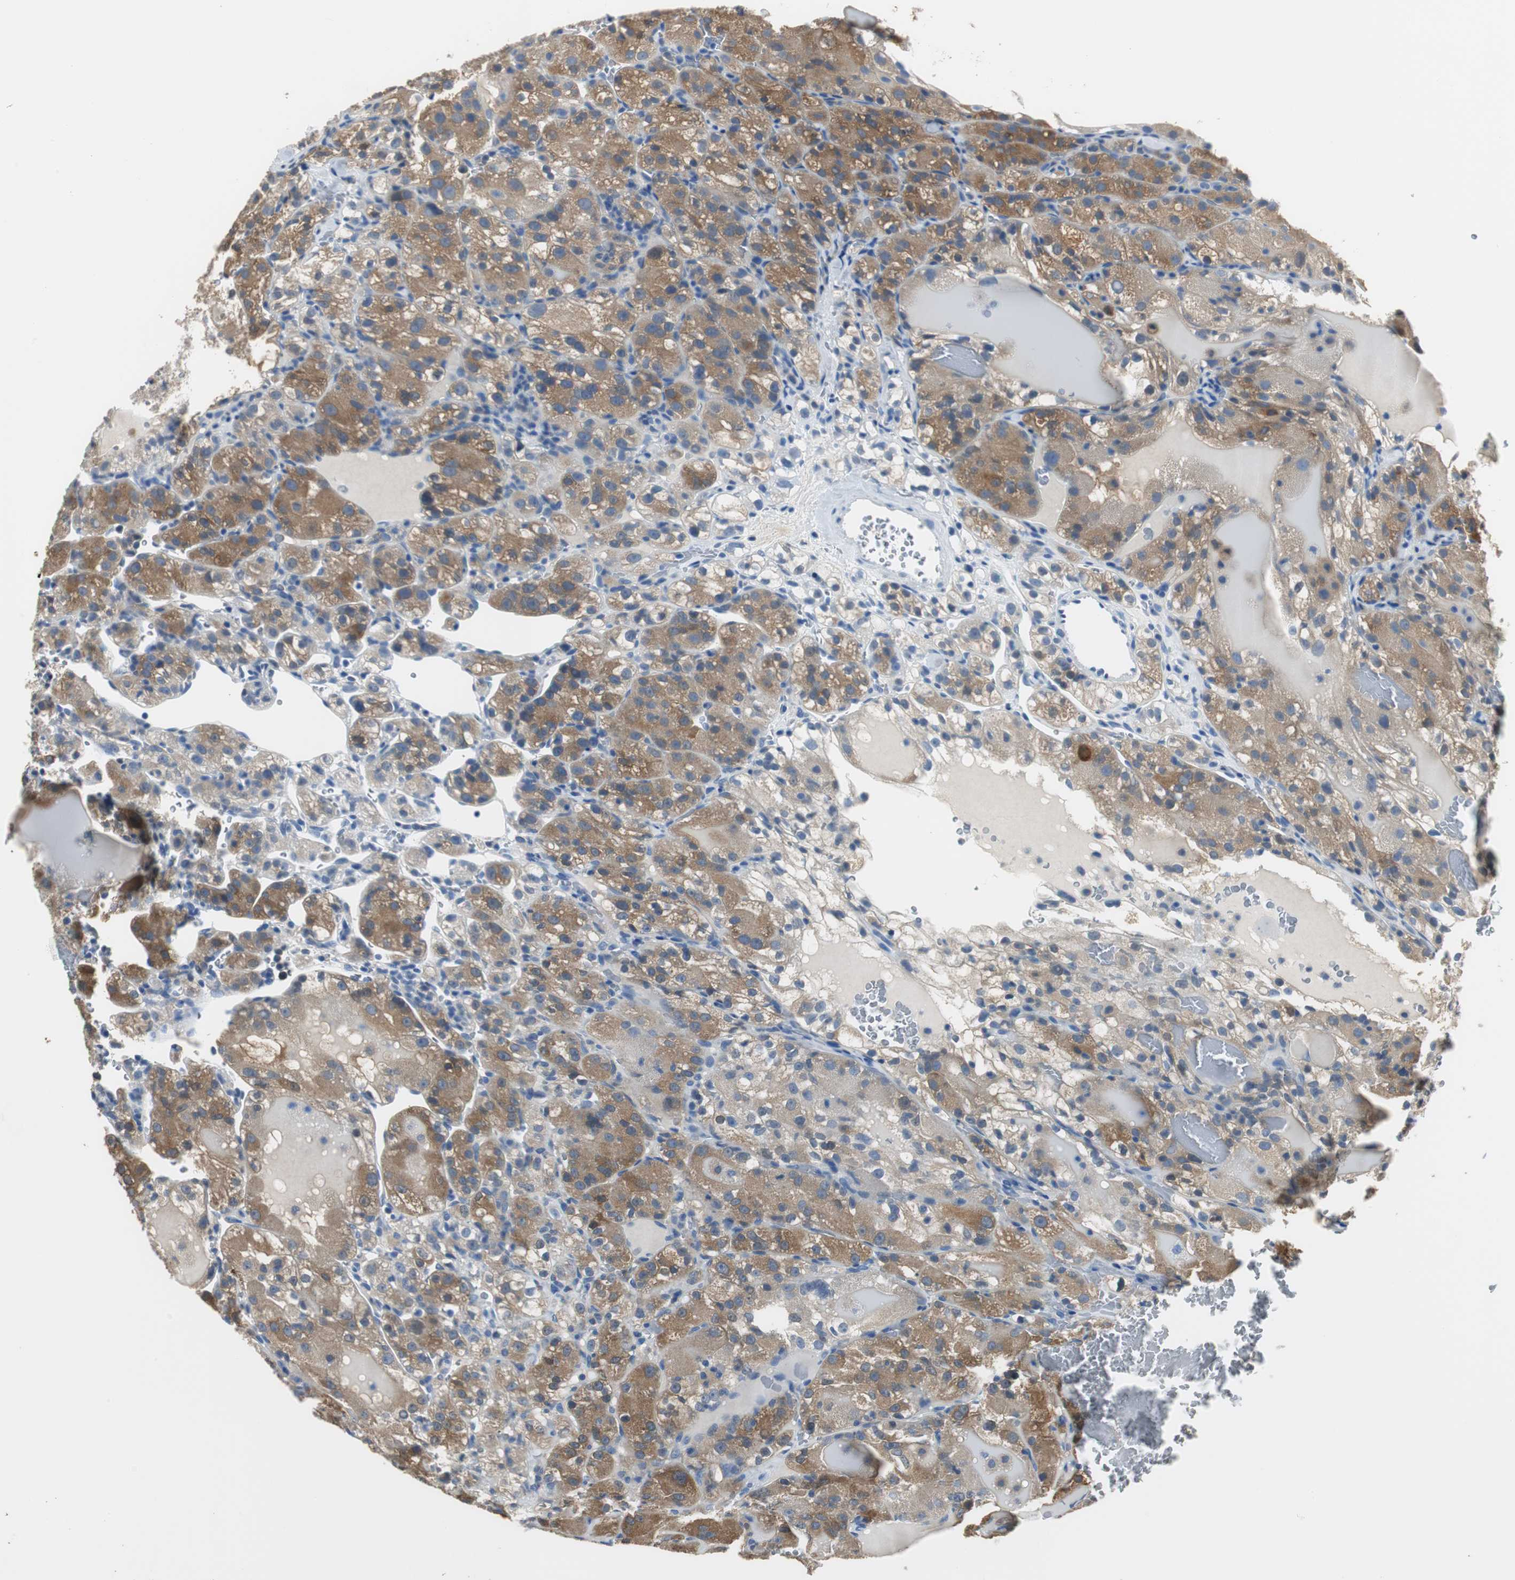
{"staining": {"intensity": "strong", "quantity": ">75%", "location": "cytoplasmic/membranous"}, "tissue": "renal cancer", "cell_type": "Tumor cells", "image_type": "cancer", "snomed": [{"axis": "morphology", "description": "Normal tissue, NOS"}, {"axis": "morphology", "description": "Adenocarcinoma, NOS"}, {"axis": "topography", "description": "Kidney"}], "caption": "Renal cancer stained with DAB (3,3'-diaminobenzidine) IHC shows high levels of strong cytoplasmic/membranous staining in approximately >75% of tumor cells. Nuclei are stained in blue.", "gene": "FBP1", "patient": {"sex": "male", "age": 61}}